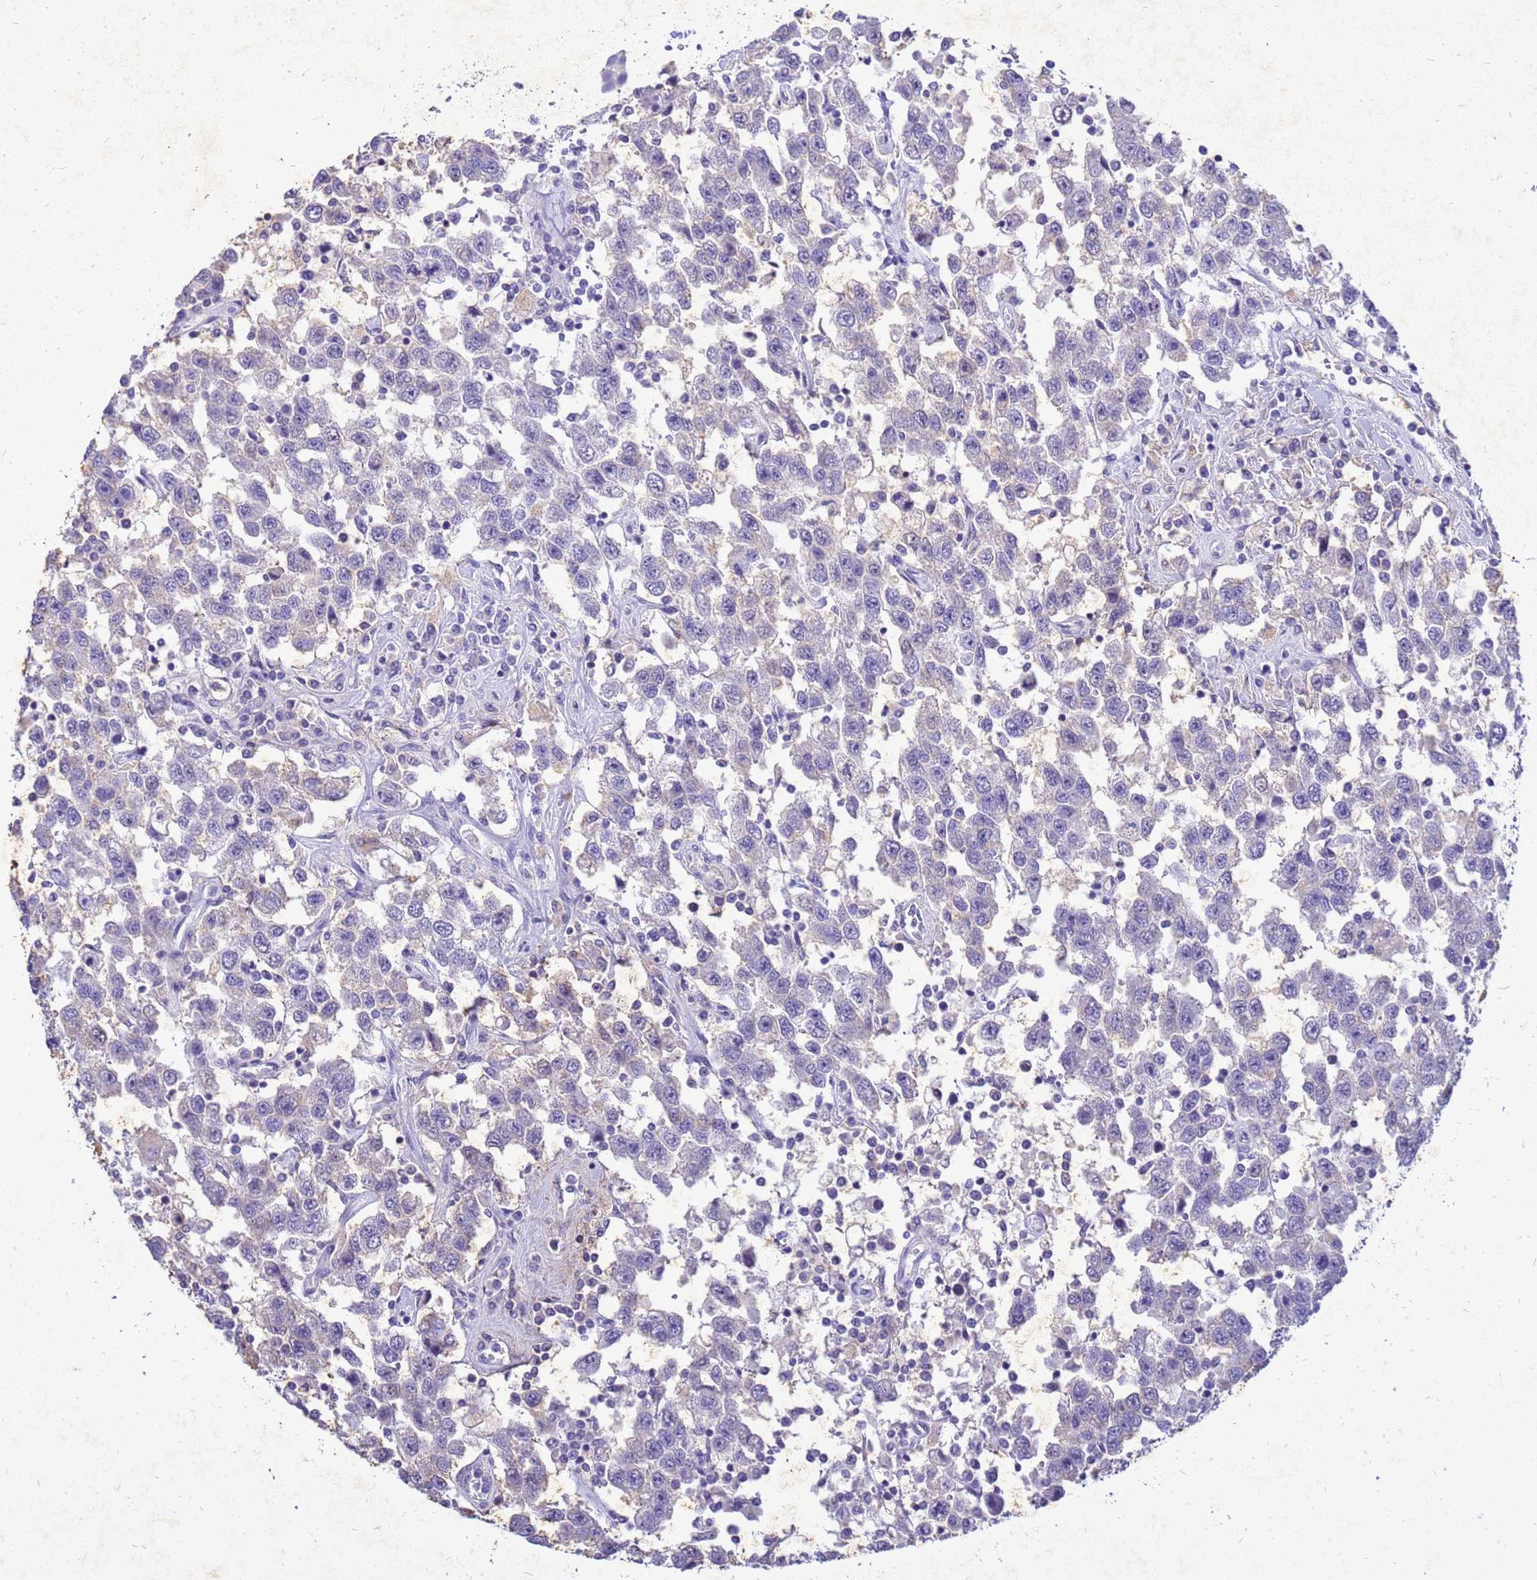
{"staining": {"intensity": "negative", "quantity": "none", "location": "none"}, "tissue": "testis cancer", "cell_type": "Tumor cells", "image_type": "cancer", "snomed": [{"axis": "morphology", "description": "Seminoma, NOS"}, {"axis": "topography", "description": "Testis"}], "caption": "Tumor cells show no significant expression in seminoma (testis).", "gene": "AKR1C1", "patient": {"sex": "male", "age": 41}}